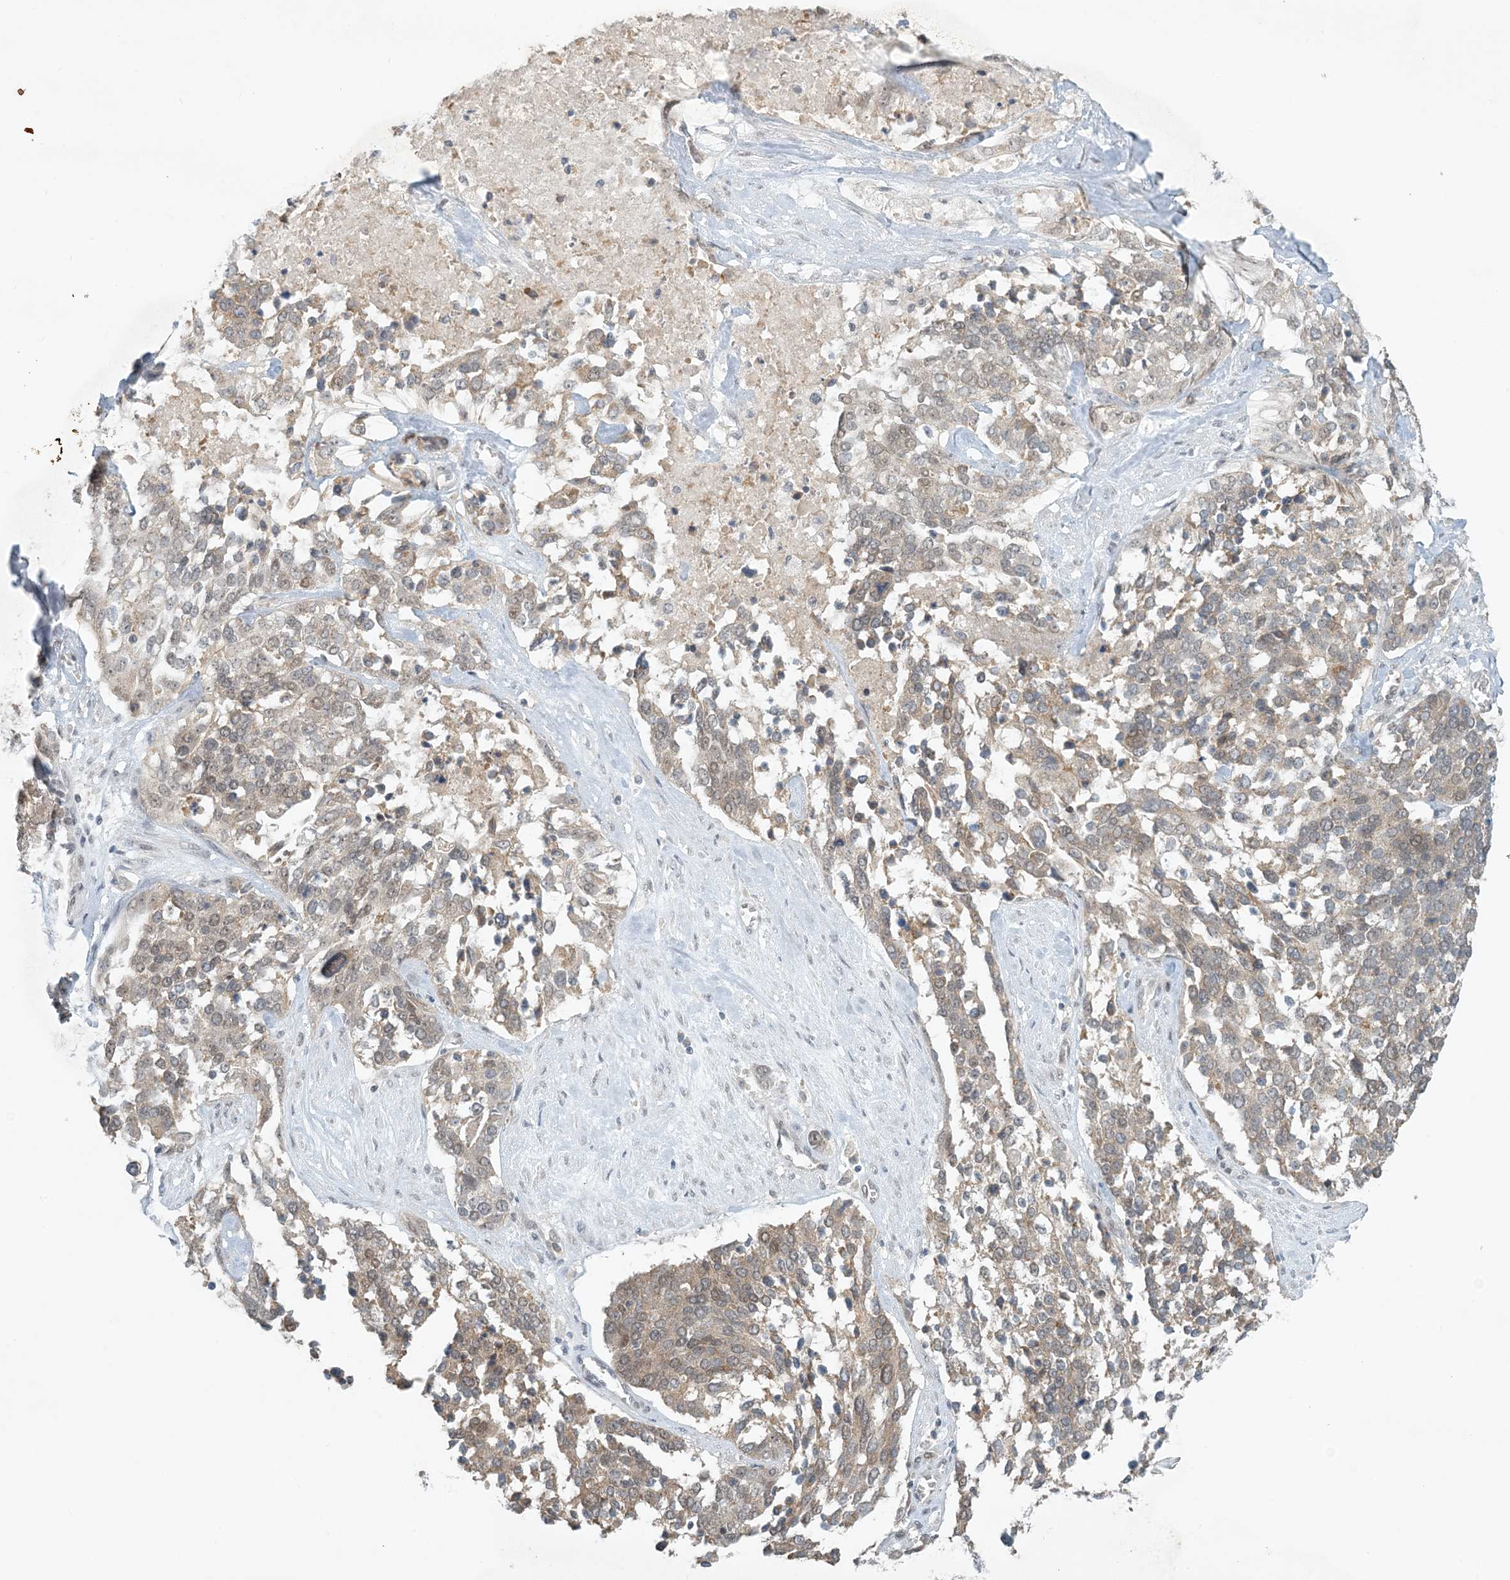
{"staining": {"intensity": "weak", "quantity": ">75%", "location": "cytoplasmic/membranous,nuclear"}, "tissue": "ovarian cancer", "cell_type": "Tumor cells", "image_type": "cancer", "snomed": [{"axis": "morphology", "description": "Cystadenocarcinoma, serous, NOS"}, {"axis": "topography", "description": "Ovary"}], "caption": "The micrograph shows staining of ovarian cancer, revealing weak cytoplasmic/membranous and nuclear protein expression (brown color) within tumor cells. The protein of interest is stained brown, and the nuclei are stained in blue (DAB (3,3'-diaminobenzidine) IHC with brightfield microscopy, high magnification).", "gene": "OBI1", "patient": {"sex": "female", "age": 44}}